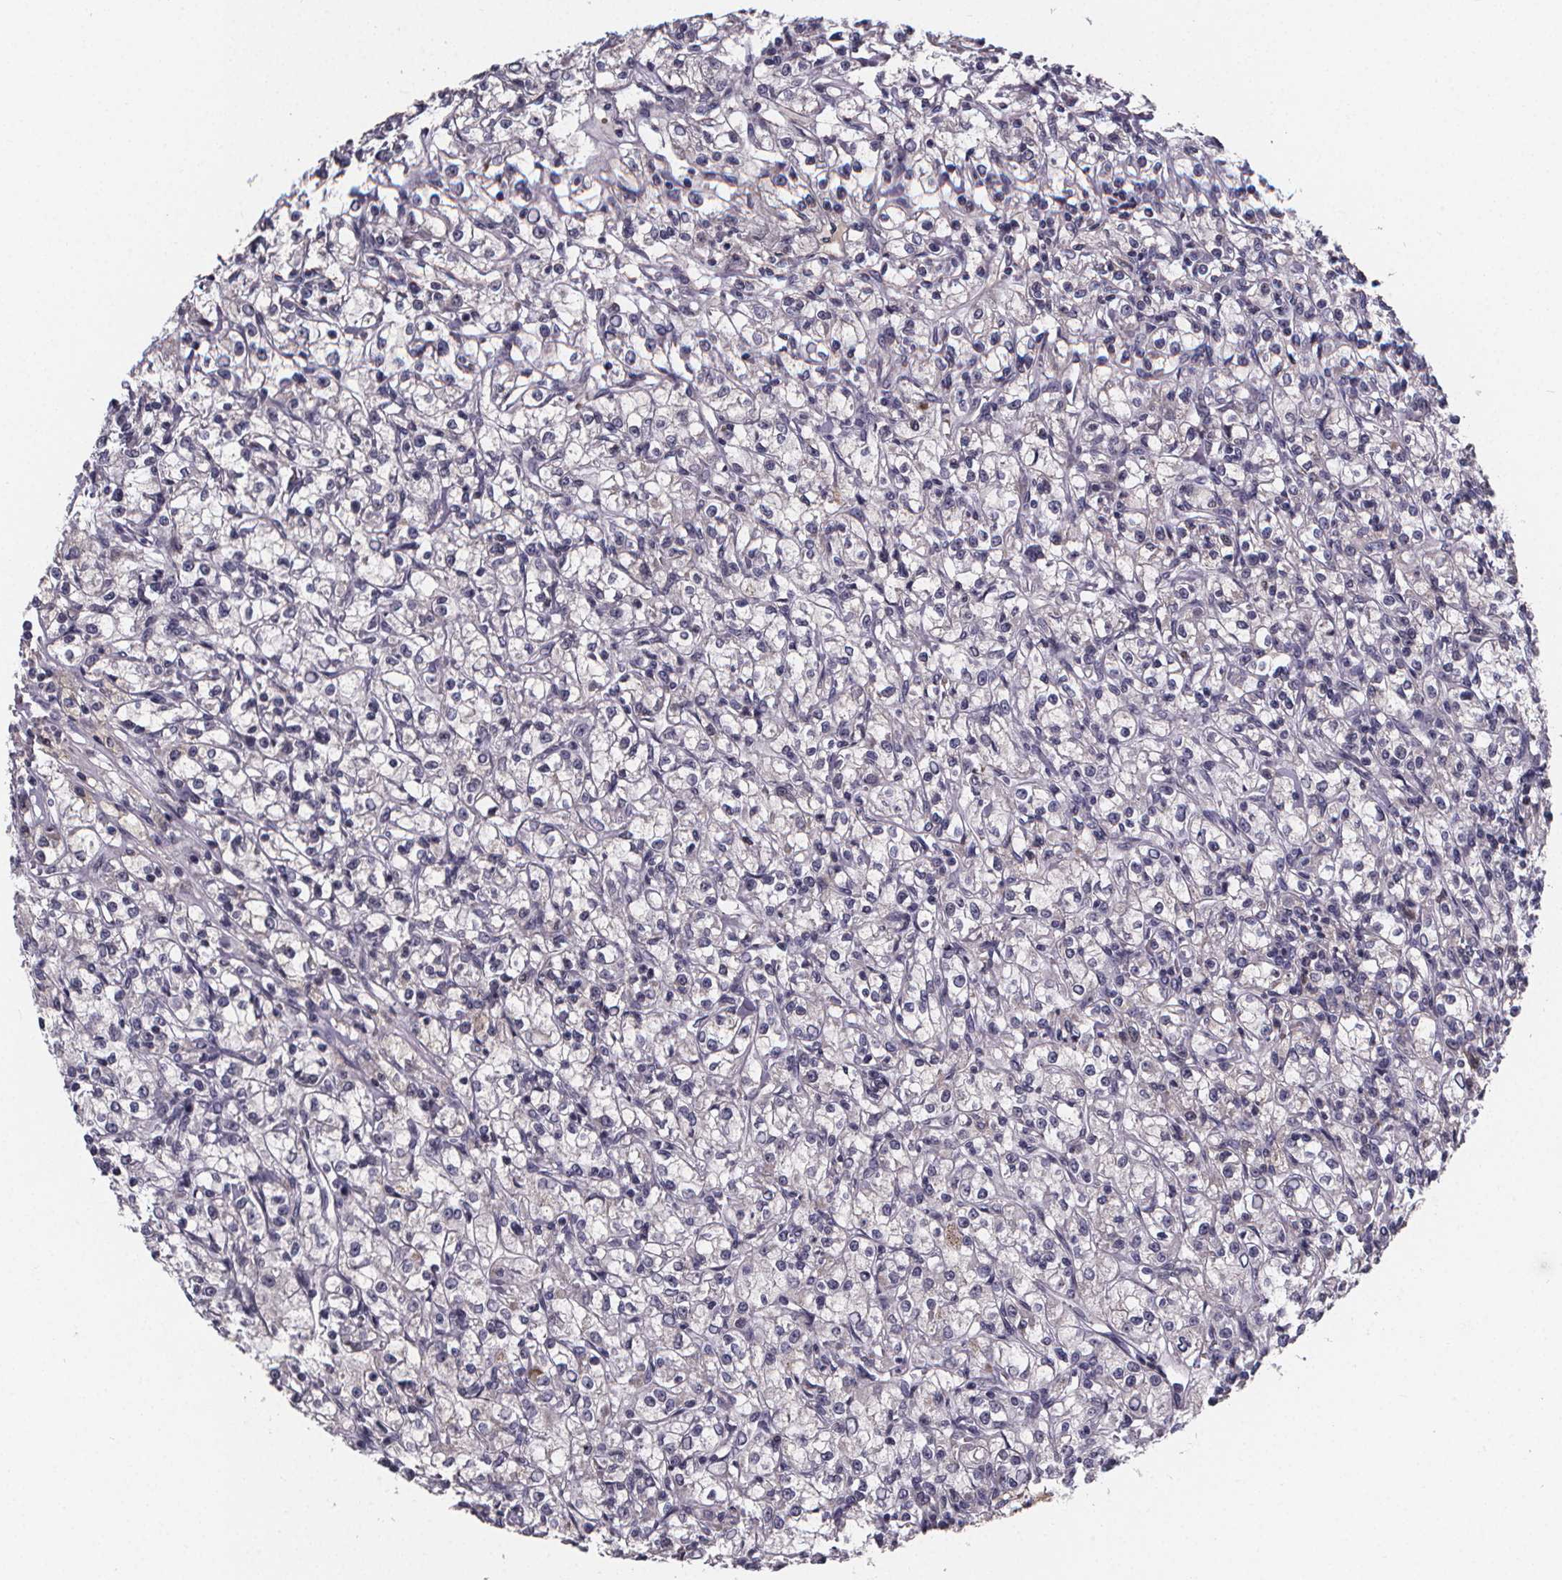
{"staining": {"intensity": "negative", "quantity": "none", "location": "none"}, "tissue": "renal cancer", "cell_type": "Tumor cells", "image_type": "cancer", "snomed": [{"axis": "morphology", "description": "Adenocarcinoma, NOS"}, {"axis": "topography", "description": "Kidney"}], "caption": "Renal cancer (adenocarcinoma) stained for a protein using immunohistochemistry (IHC) reveals no positivity tumor cells.", "gene": "AGT", "patient": {"sex": "female", "age": 59}}